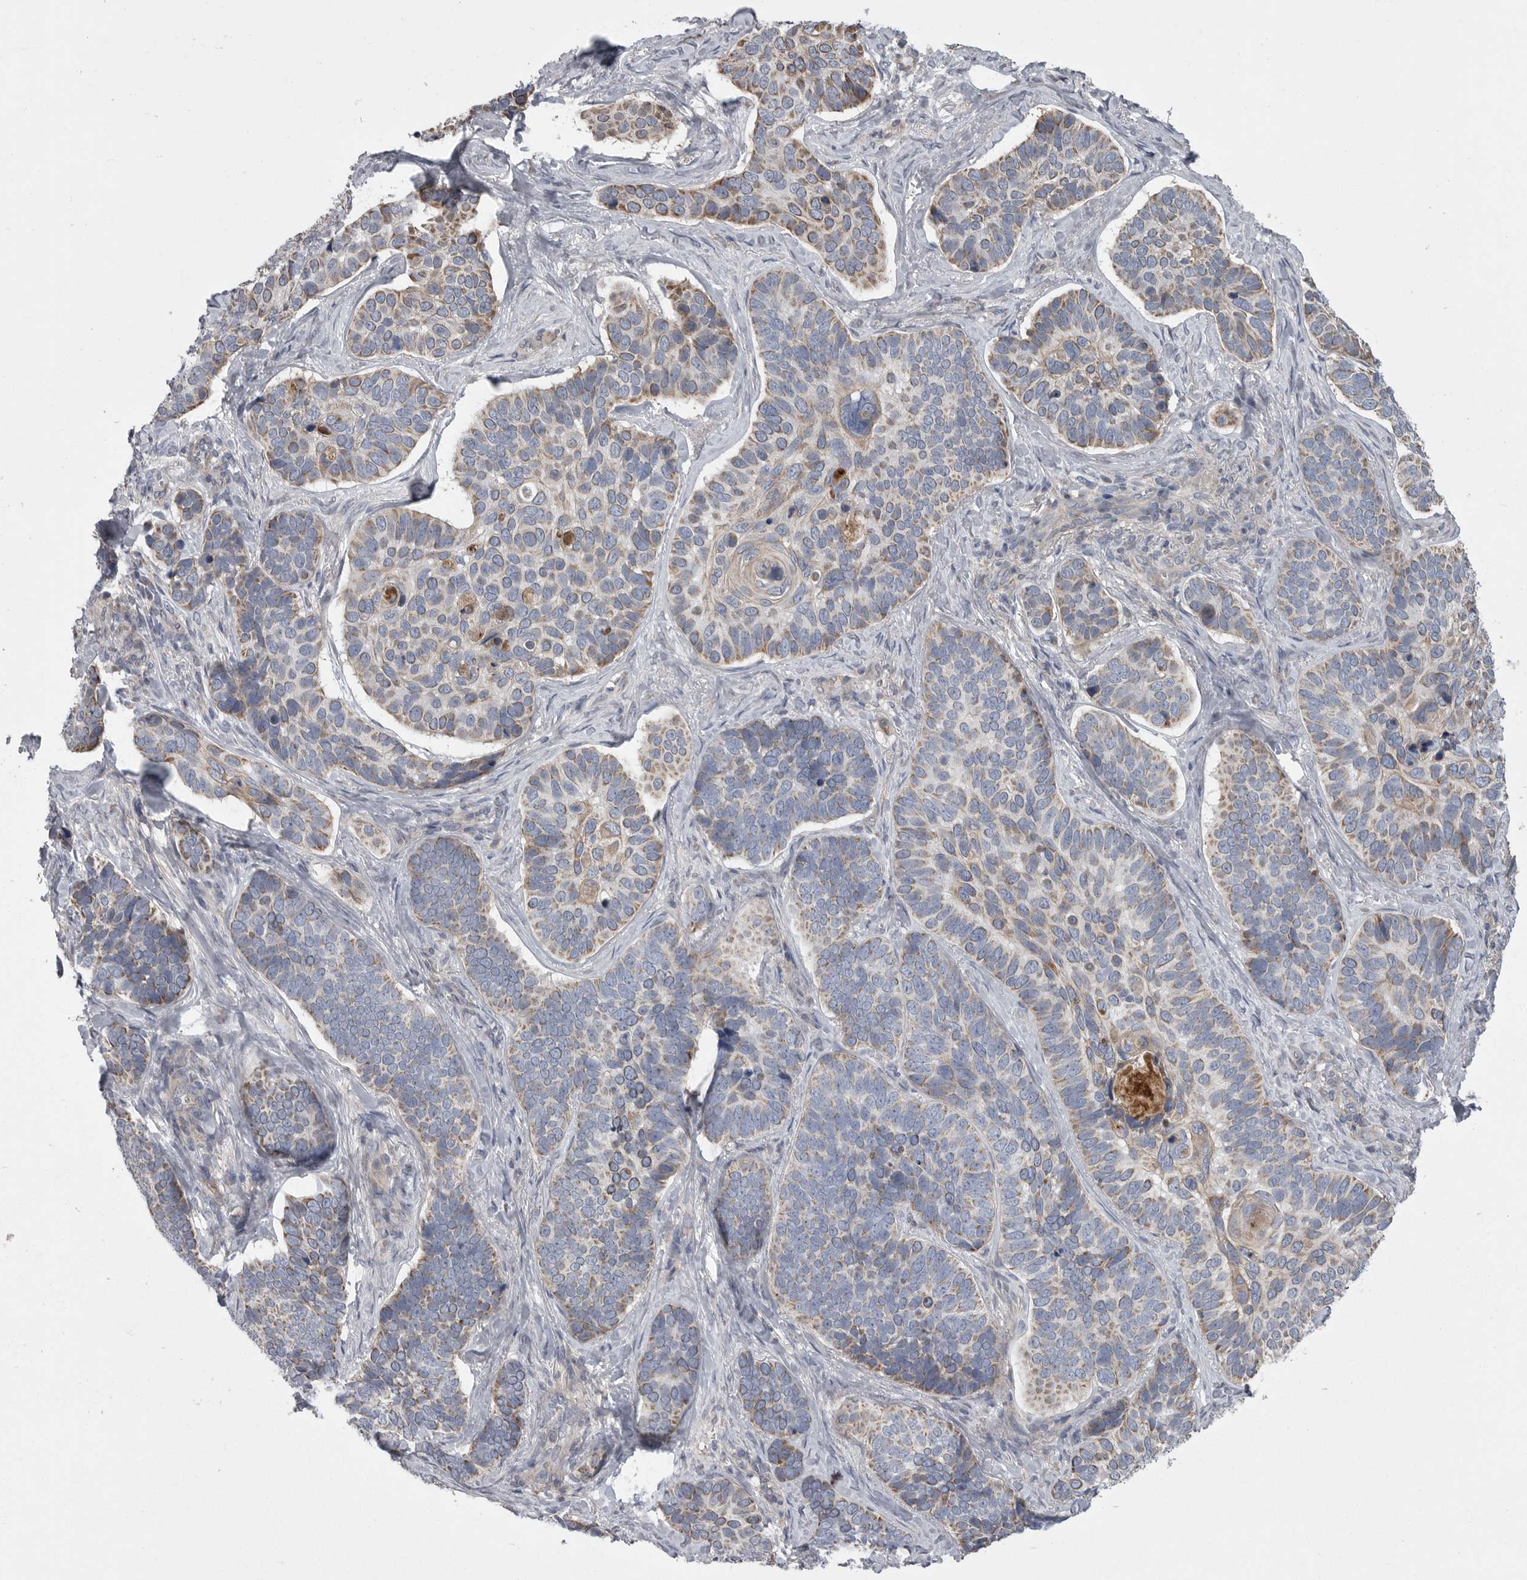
{"staining": {"intensity": "moderate", "quantity": "<25%", "location": "cytoplasmic/membranous"}, "tissue": "skin cancer", "cell_type": "Tumor cells", "image_type": "cancer", "snomed": [{"axis": "morphology", "description": "Basal cell carcinoma"}, {"axis": "topography", "description": "Skin"}], "caption": "Protein staining exhibits moderate cytoplasmic/membranous staining in about <25% of tumor cells in skin cancer.", "gene": "CRP", "patient": {"sex": "male", "age": 62}}